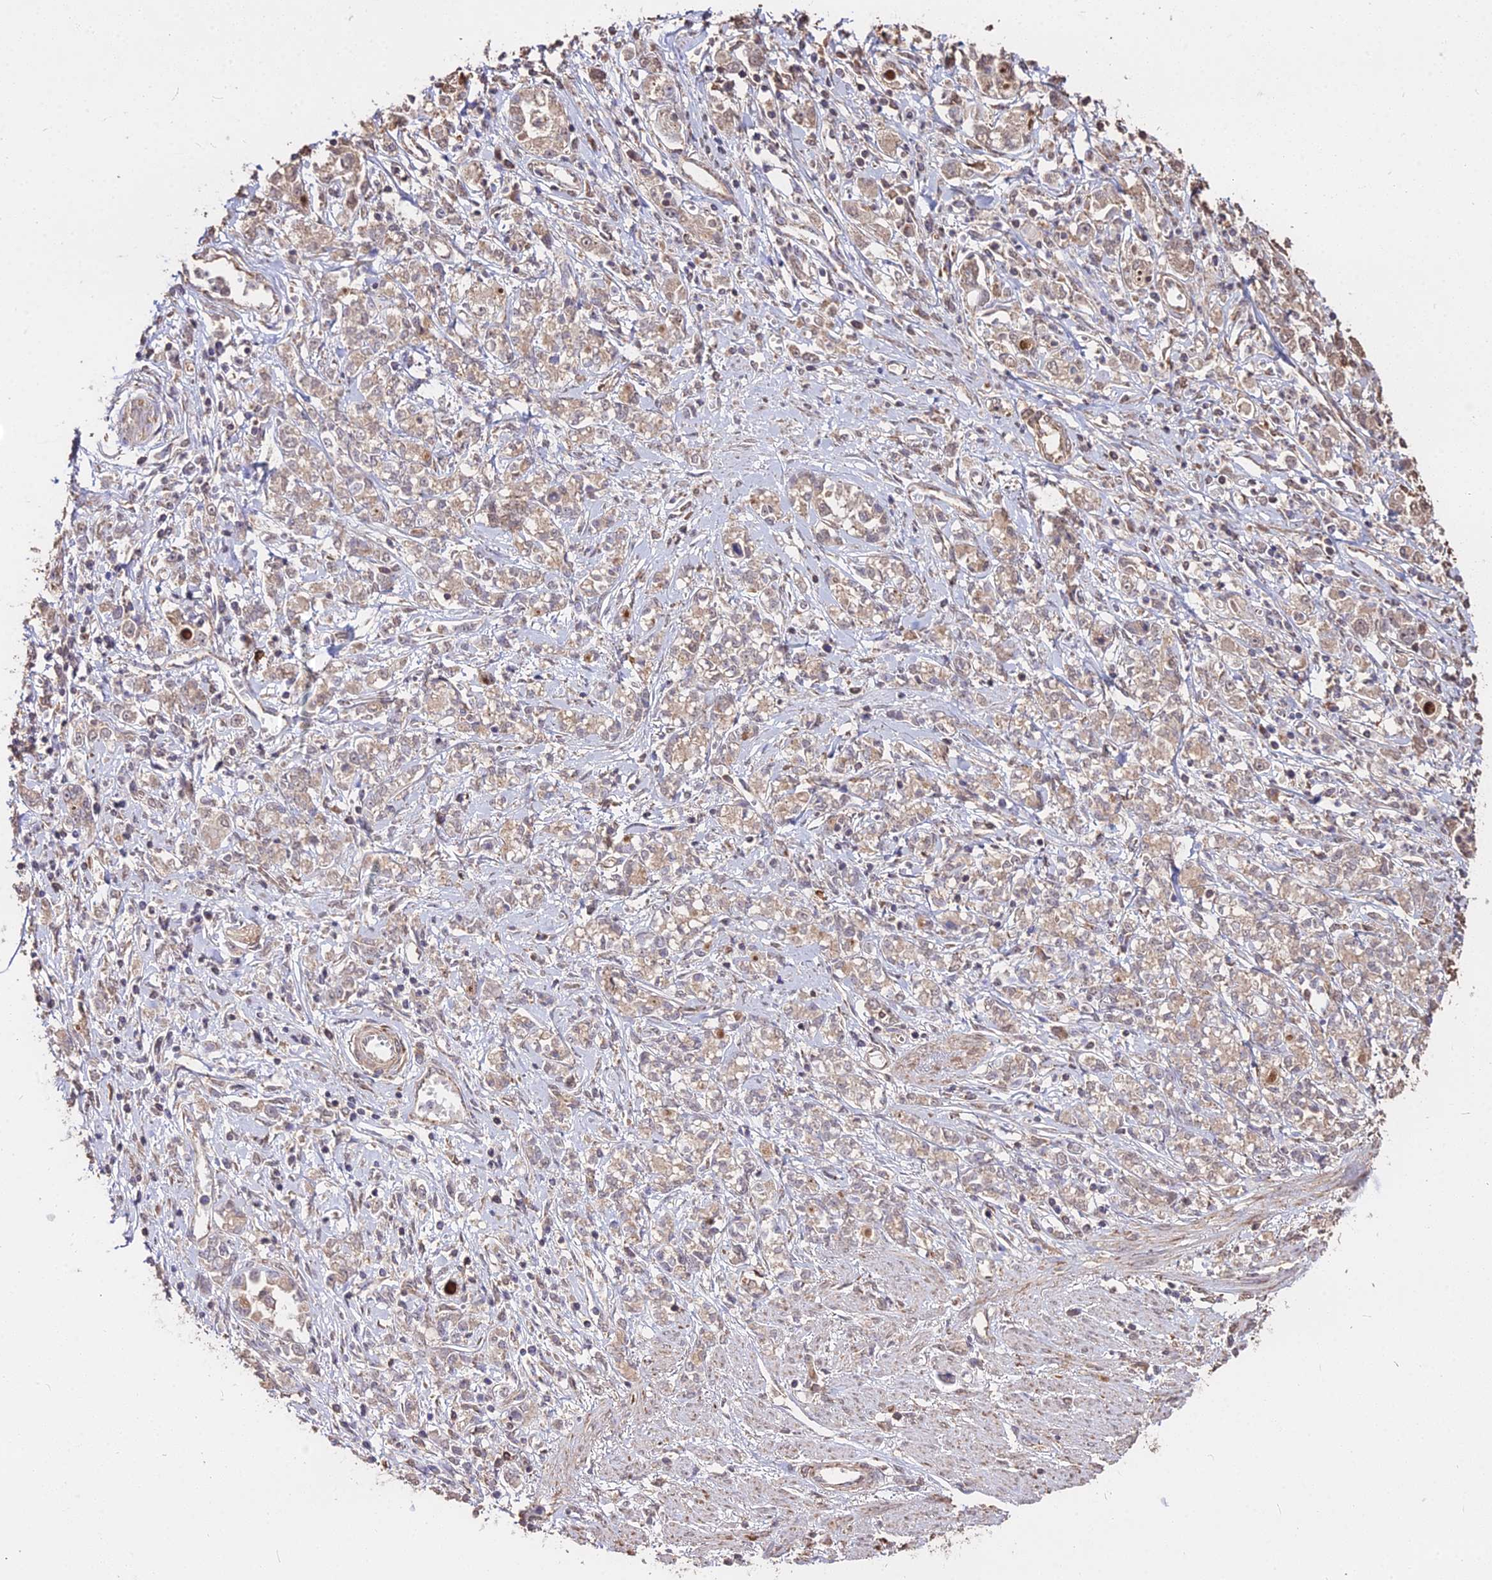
{"staining": {"intensity": "weak", "quantity": ">75%", "location": "cytoplasmic/membranous"}, "tissue": "stomach cancer", "cell_type": "Tumor cells", "image_type": "cancer", "snomed": [{"axis": "morphology", "description": "Adenocarcinoma, NOS"}, {"axis": "topography", "description": "Stomach"}], "caption": "Stomach cancer (adenocarcinoma) was stained to show a protein in brown. There is low levels of weak cytoplasmic/membranous expression in about >75% of tumor cells.", "gene": "METTL13", "patient": {"sex": "female", "age": 76}}